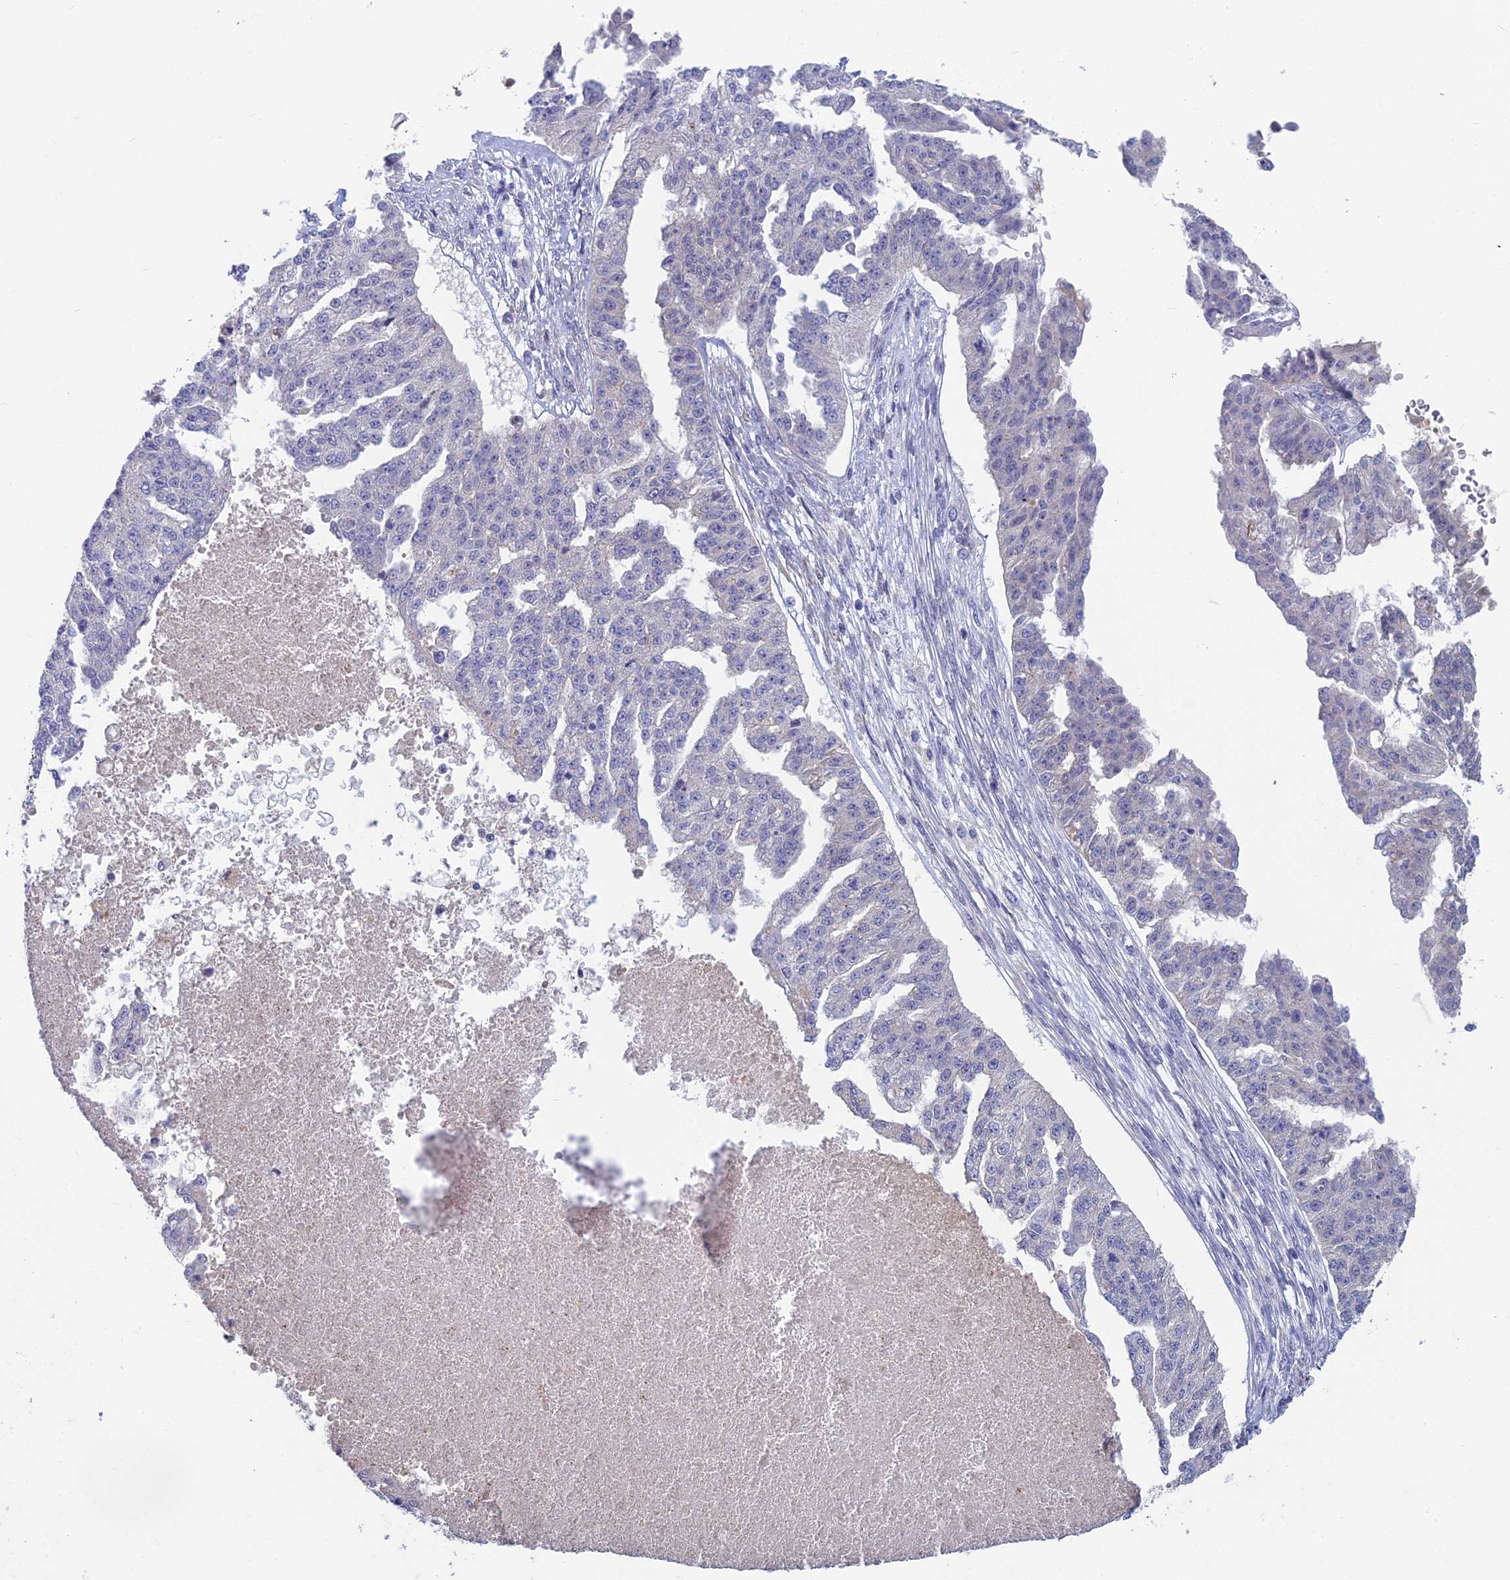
{"staining": {"intensity": "negative", "quantity": "none", "location": "none"}, "tissue": "ovarian cancer", "cell_type": "Tumor cells", "image_type": "cancer", "snomed": [{"axis": "morphology", "description": "Cystadenocarcinoma, serous, NOS"}, {"axis": "topography", "description": "Ovary"}], "caption": "There is no significant positivity in tumor cells of ovarian serous cystadenocarcinoma.", "gene": "XPO7", "patient": {"sex": "female", "age": 58}}